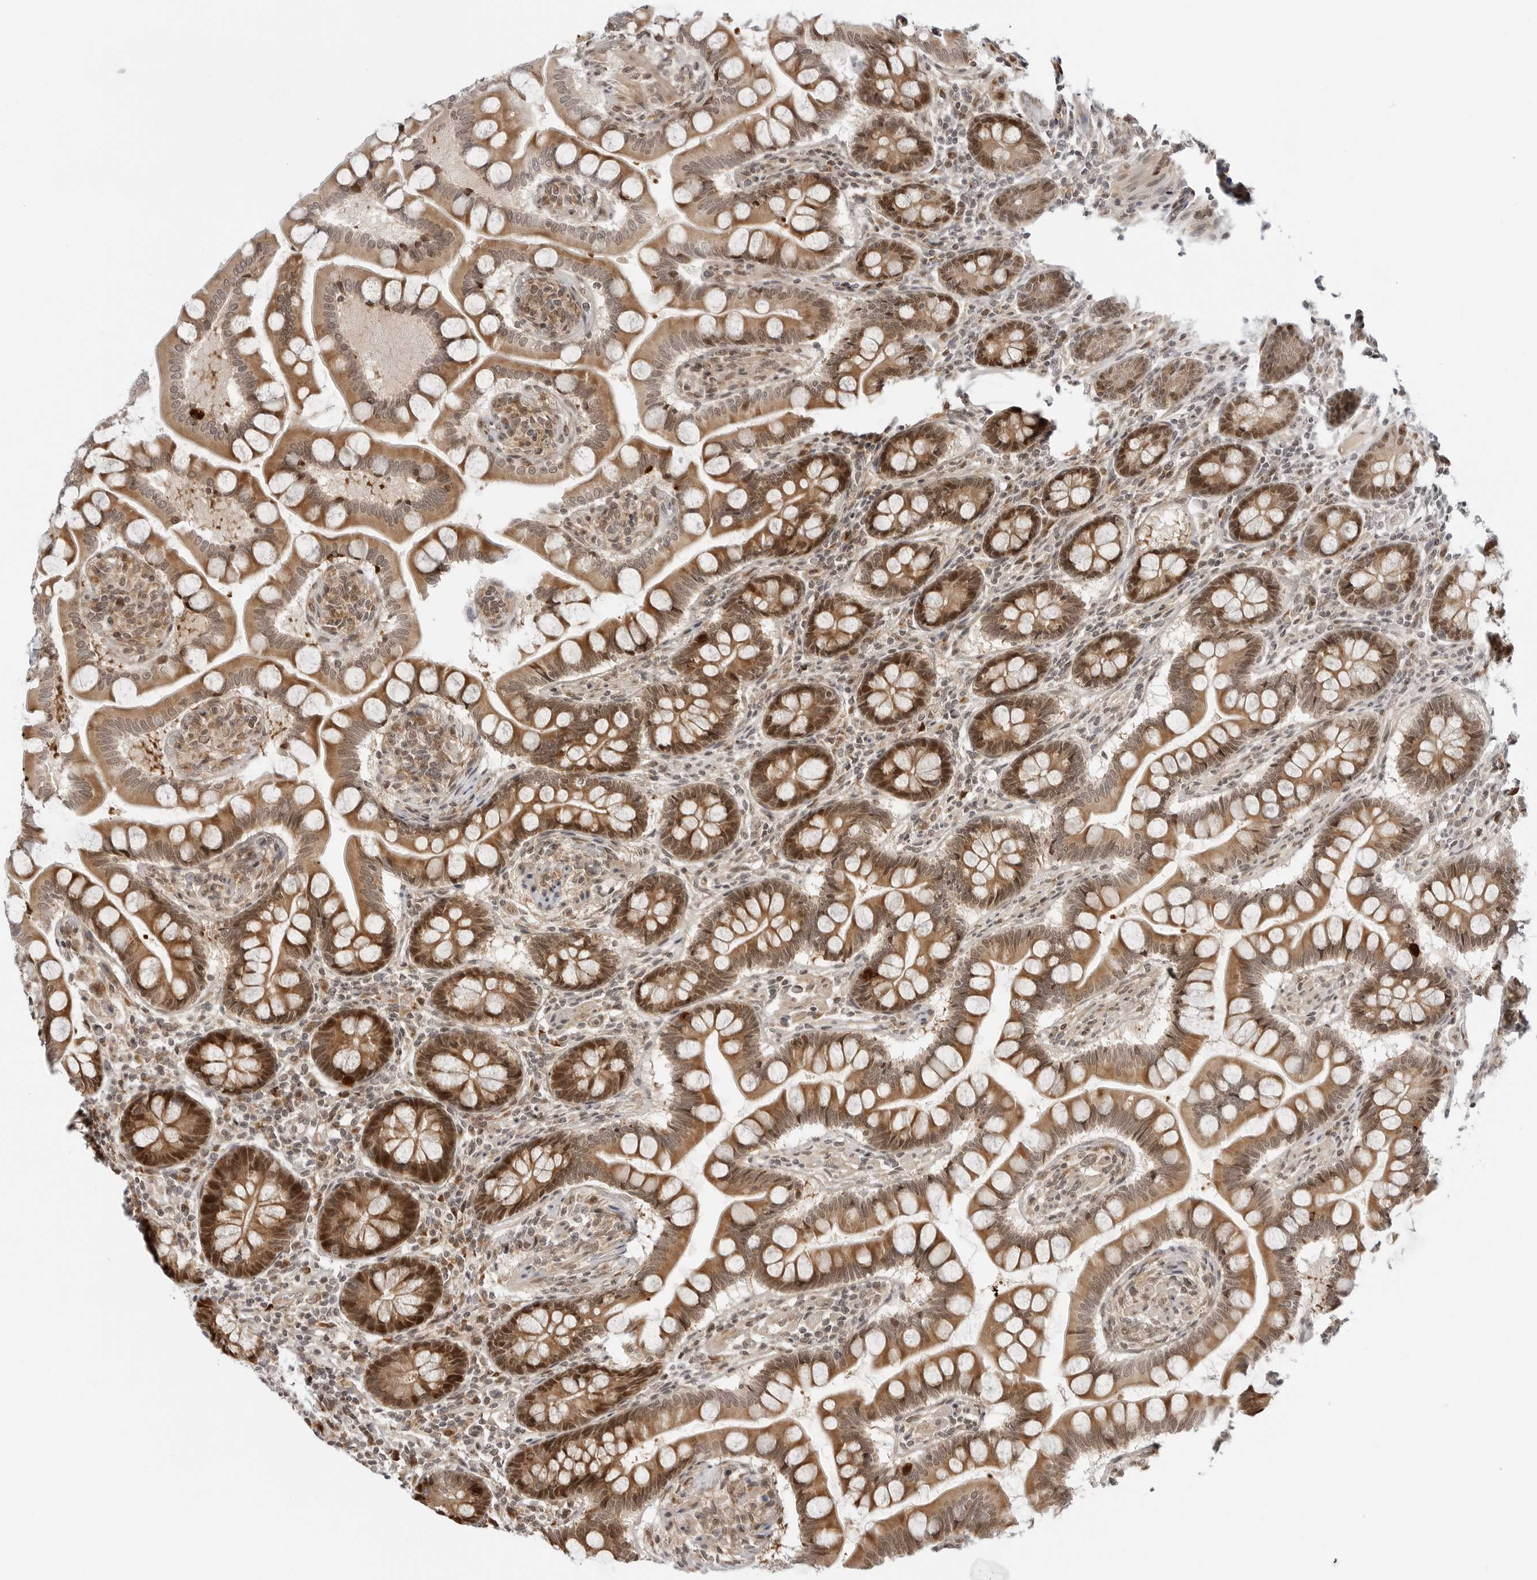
{"staining": {"intensity": "strong", "quantity": ">75%", "location": "cytoplasmic/membranous,nuclear"}, "tissue": "small intestine", "cell_type": "Glandular cells", "image_type": "normal", "snomed": [{"axis": "morphology", "description": "Normal tissue, NOS"}, {"axis": "topography", "description": "Small intestine"}], "caption": "A brown stain highlights strong cytoplasmic/membranous,nuclear expression of a protein in glandular cells of benign small intestine. (Brightfield microscopy of DAB IHC at high magnification).", "gene": "TIPRL", "patient": {"sex": "male", "age": 41}}